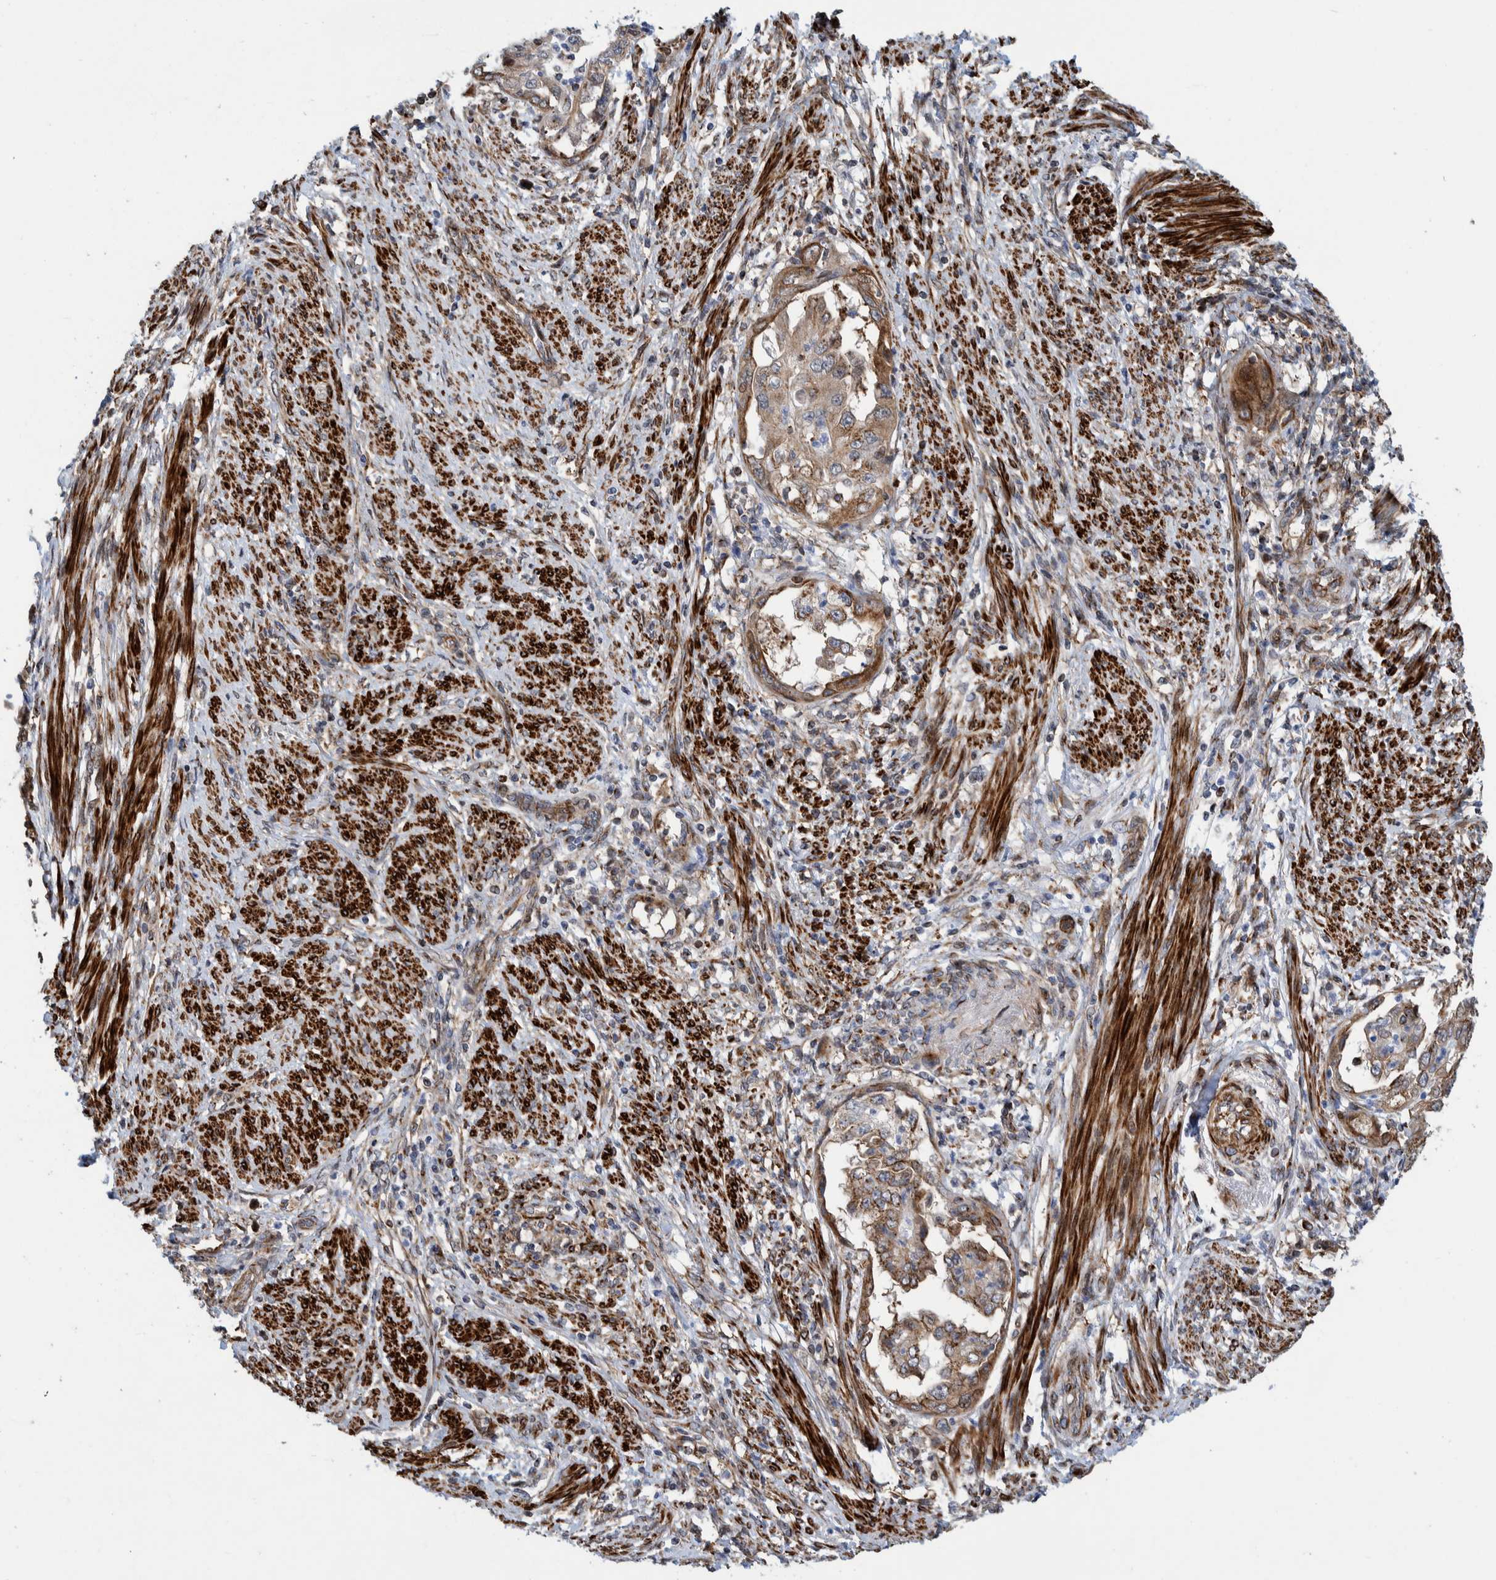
{"staining": {"intensity": "moderate", "quantity": ">75%", "location": "cytoplasmic/membranous"}, "tissue": "endometrial cancer", "cell_type": "Tumor cells", "image_type": "cancer", "snomed": [{"axis": "morphology", "description": "Adenocarcinoma, NOS"}, {"axis": "topography", "description": "Endometrium"}], "caption": "DAB immunohistochemical staining of human endometrial cancer reveals moderate cytoplasmic/membranous protein staining in approximately >75% of tumor cells.", "gene": "CCDC57", "patient": {"sex": "female", "age": 85}}